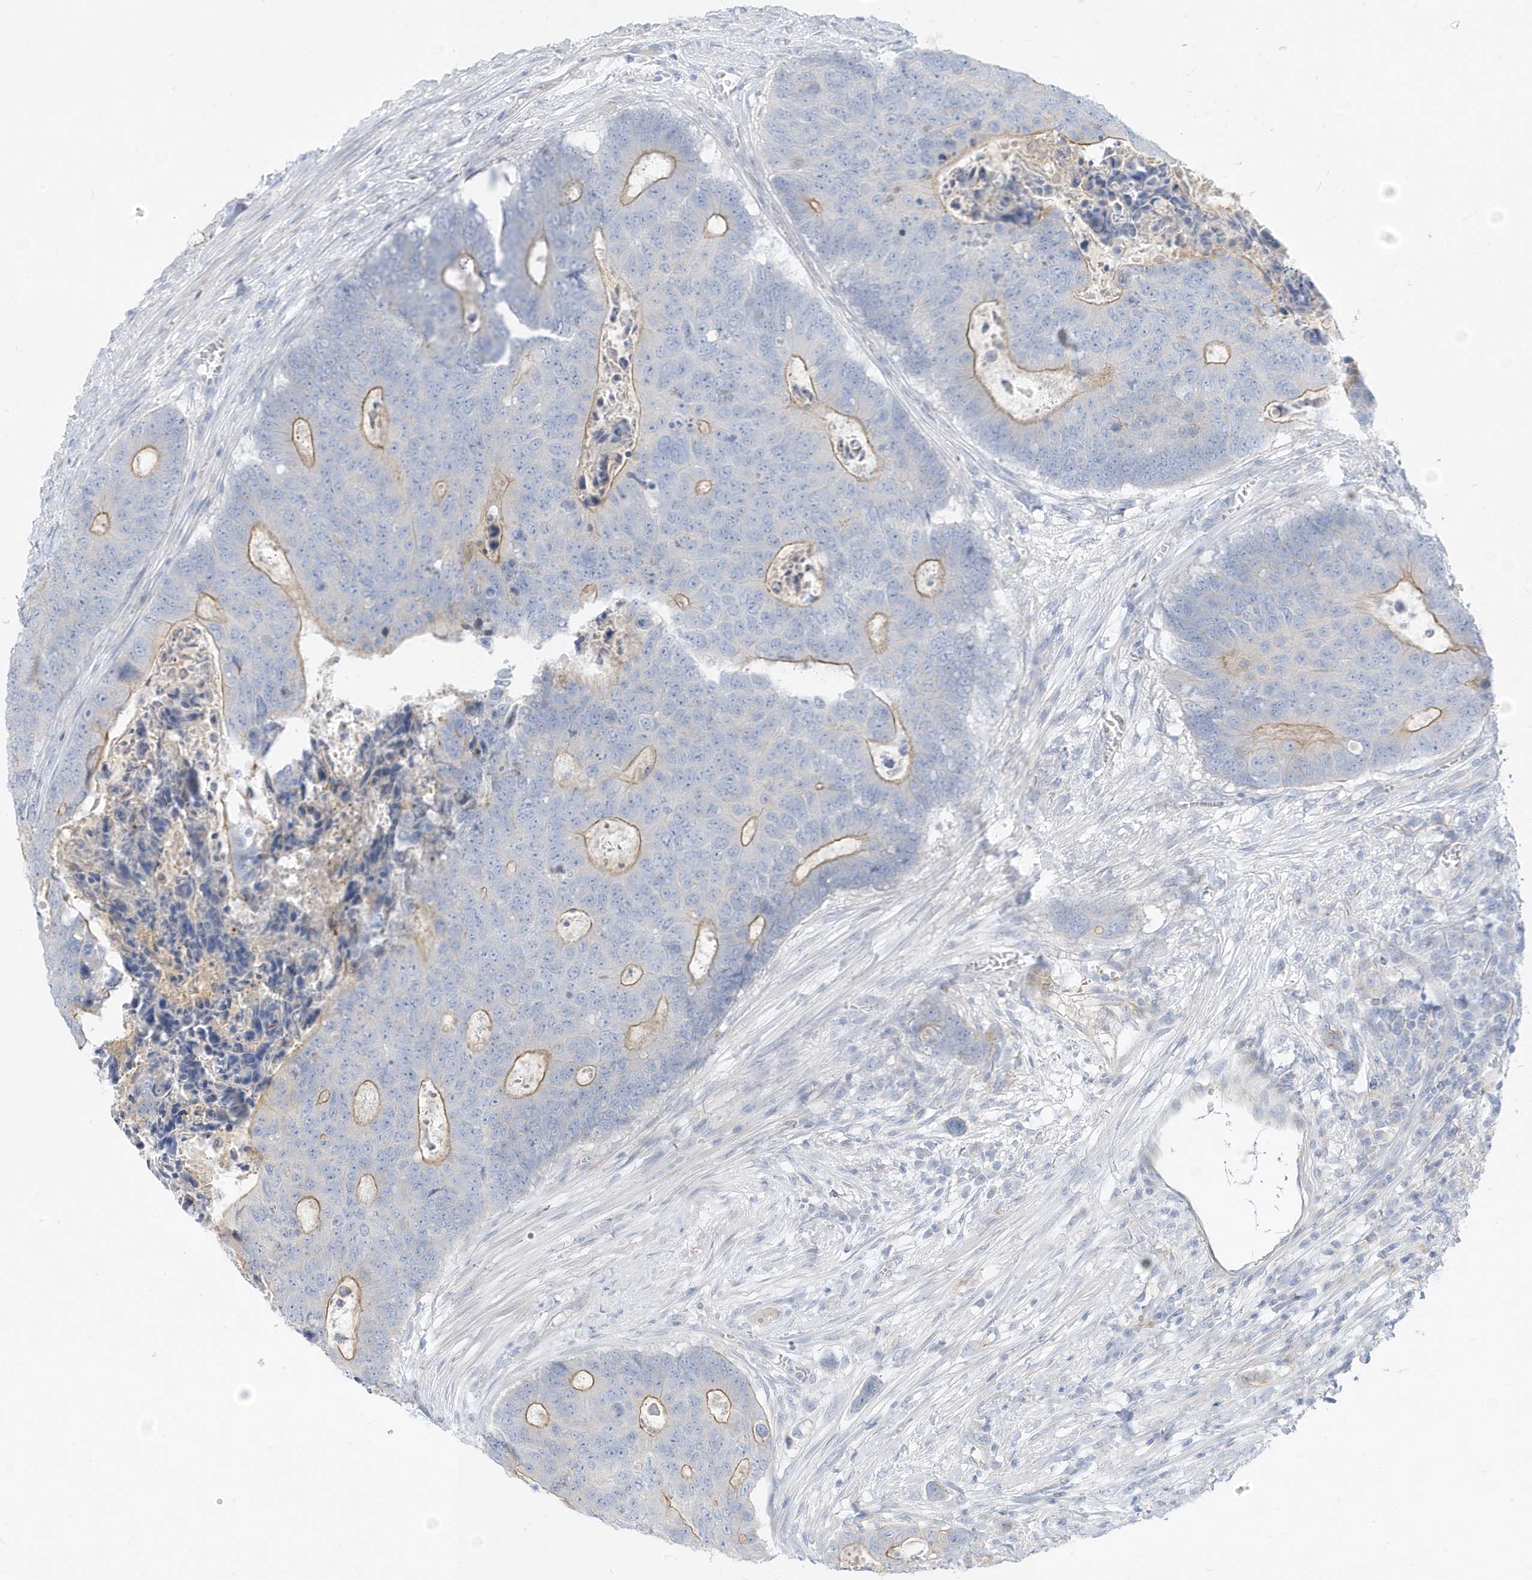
{"staining": {"intensity": "moderate", "quantity": "<25%", "location": "cytoplasmic/membranous"}, "tissue": "colorectal cancer", "cell_type": "Tumor cells", "image_type": "cancer", "snomed": [{"axis": "morphology", "description": "Adenocarcinoma, NOS"}, {"axis": "topography", "description": "Colon"}], "caption": "The photomicrograph exhibits a brown stain indicating the presence of a protein in the cytoplasmic/membranous of tumor cells in adenocarcinoma (colorectal).", "gene": "ATP13A5", "patient": {"sex": "male", "age": 87}}